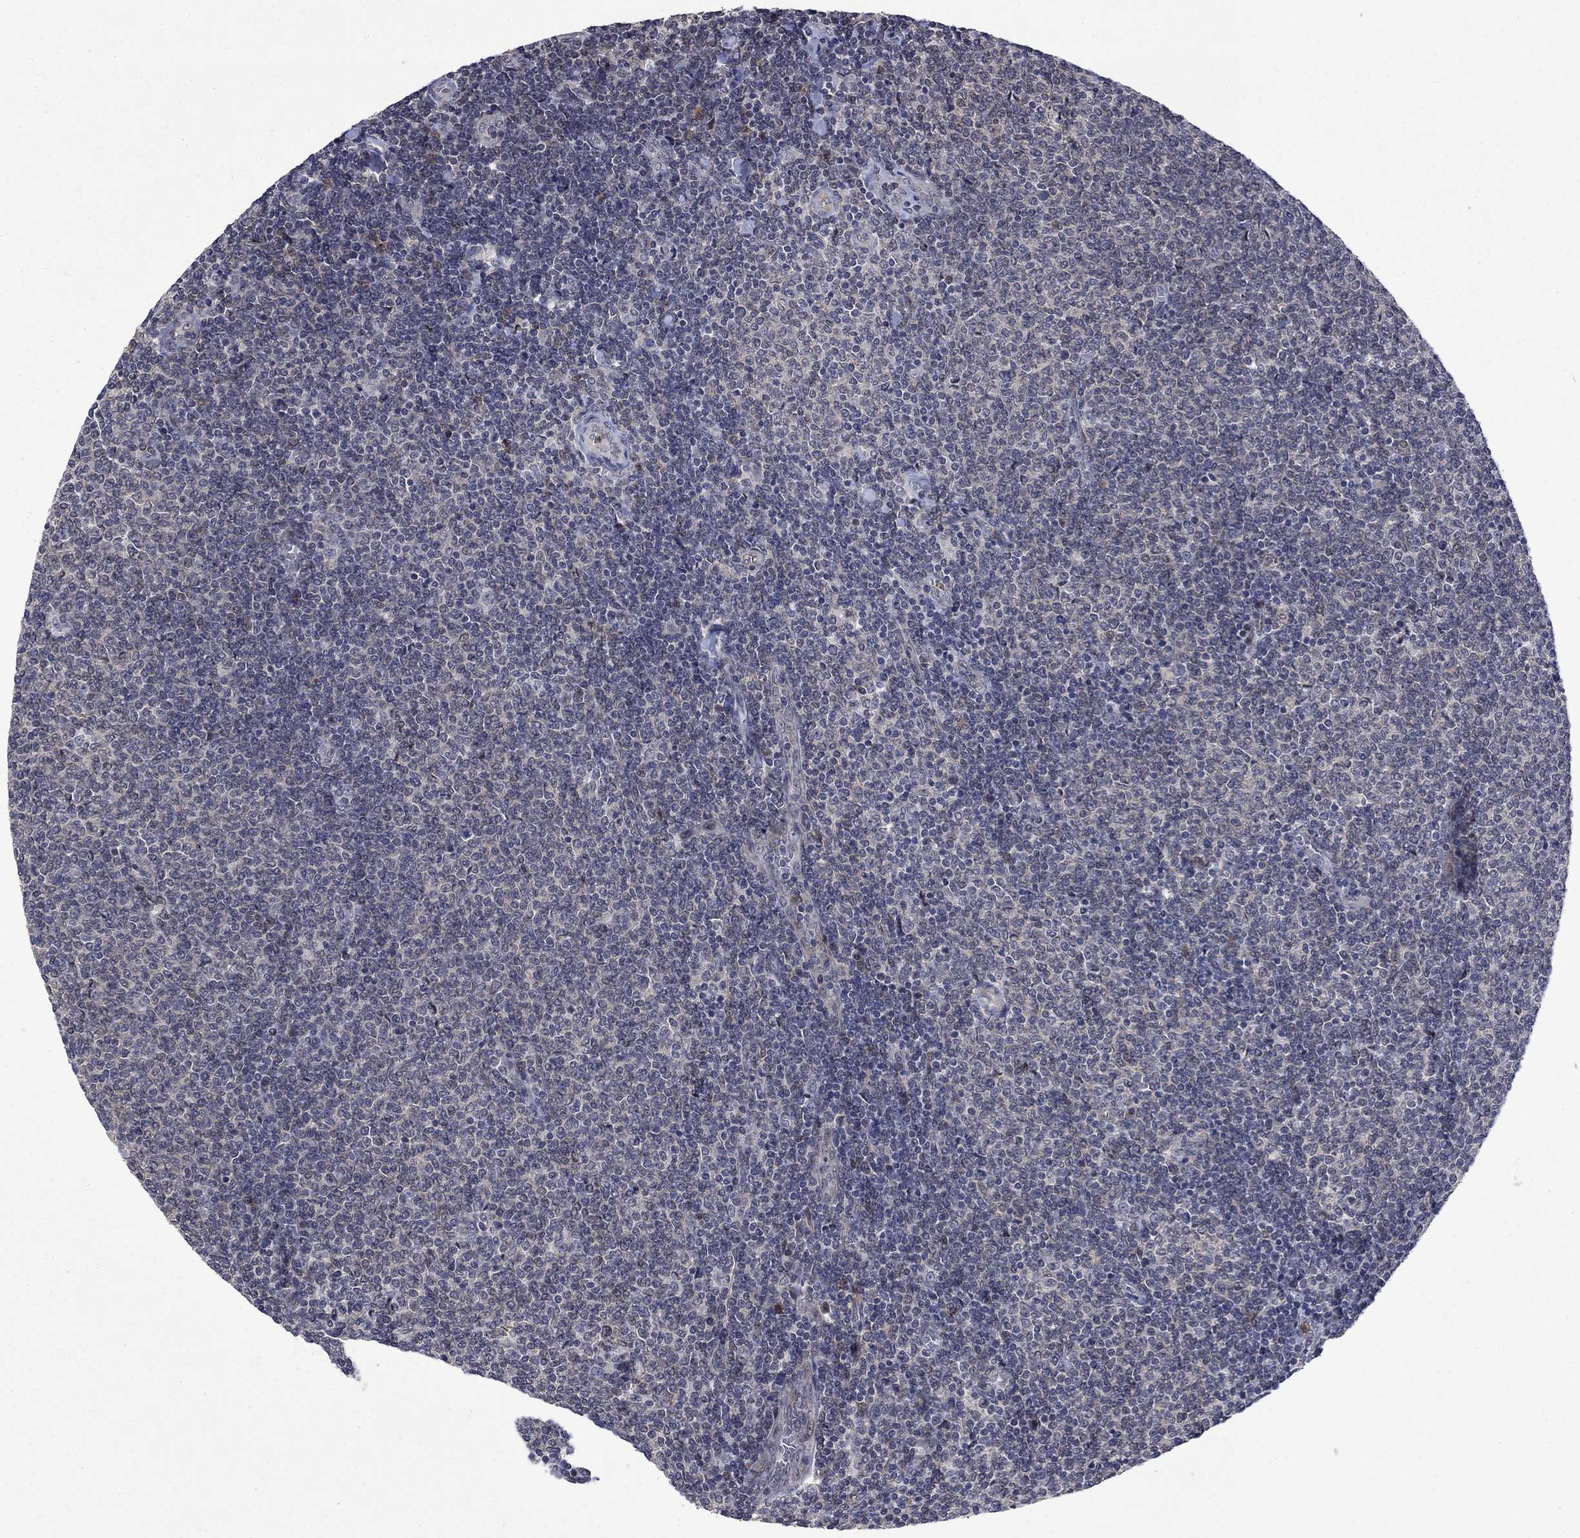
{"staining": {"intensity": "negative", "quantity": "none", "location": "none"}, "tissue": "lymphoma", "cell_type": "Tumor cells", "image_type": "cancer", "snomed": [{"axis": "morphology", "description": "Malignant lymphoma, non-Hodgkin's type, Low grade"}, {"axis": "topography", "description": "Lymph node"}], "caption": "Immunohistochemical staining of human low-grade malignant lymphoma, non-Hodgkin's type shows no significant positivity in tumor cells.", "gene": "PPP1R9A", "patient": {"sex": "male", "age": 52}}